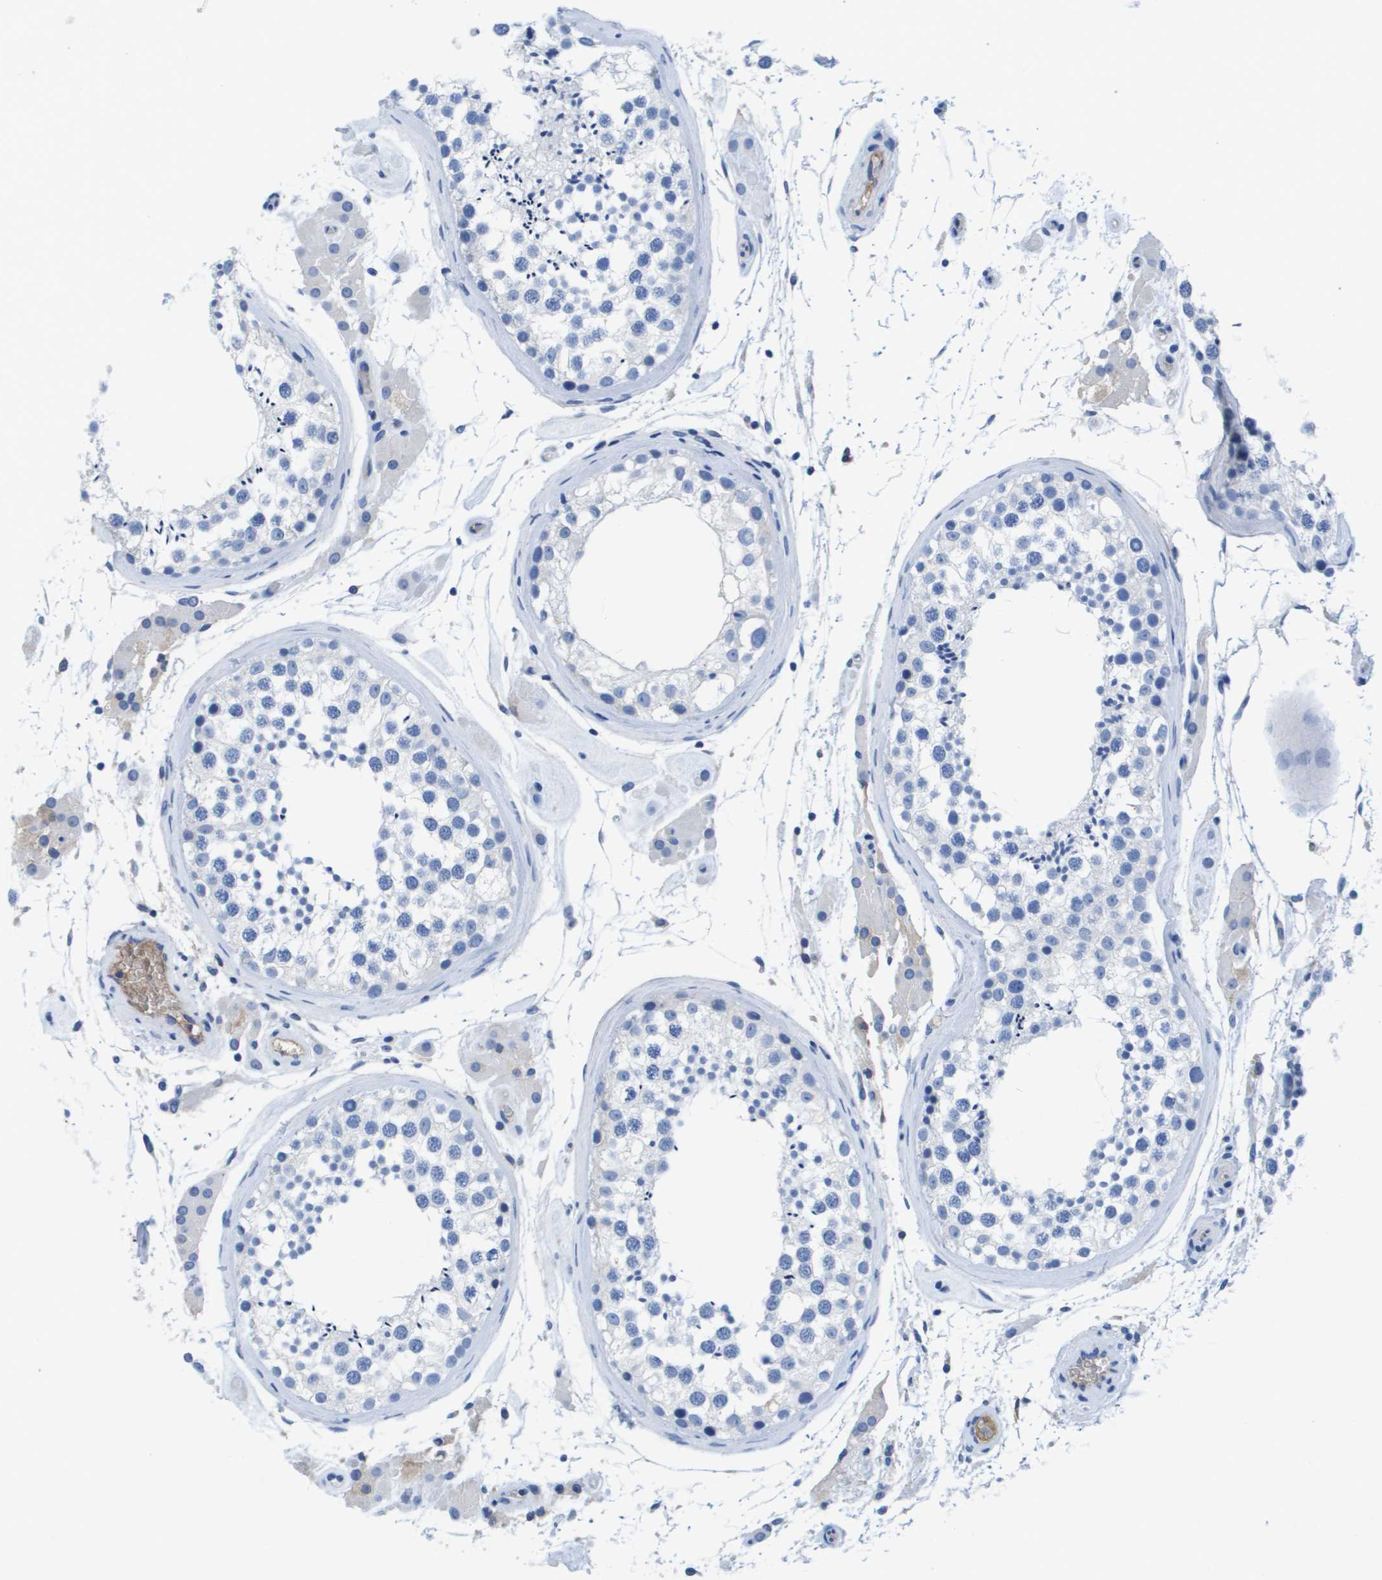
{"staining": {"intensity": "negative", "quantity": "none", "location": "none"}, "tissue": "testis", "cell_type": "Cells in seminiferous ducts", "image_type": "normal", "snomed": [{"axis": "morphology", "description": "Normal tissue, NOS"}, {"axis": "topography", "description": "Testis"}], "caption": "Benign testis was stained to show a protein in brown. There is no significant expression in cells in seminiferous ducts.", "gene": "APOA1", "patient": {"sex": "male", "age": 46}}